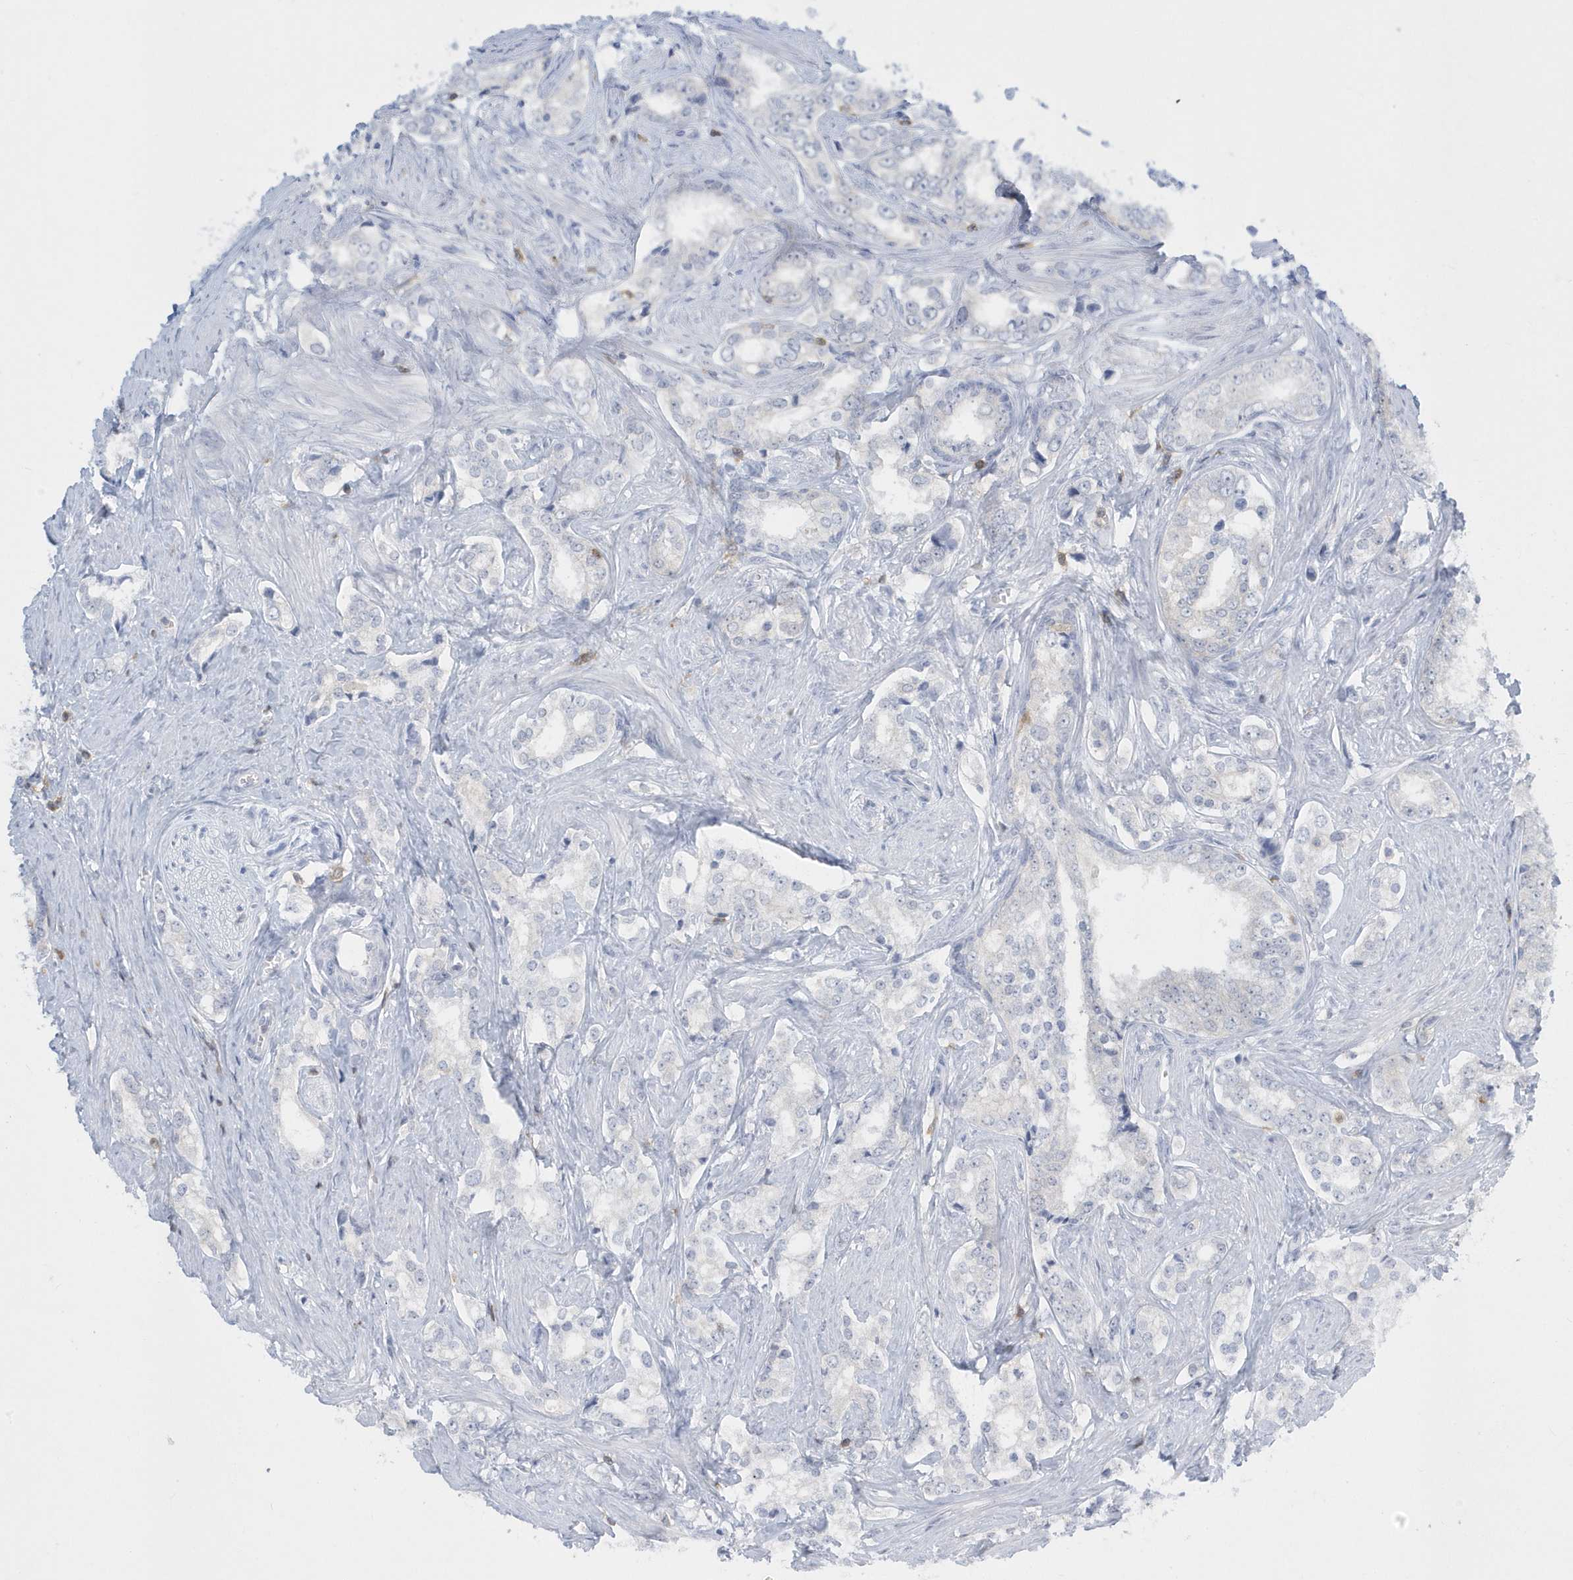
{"staining": {"intensity": "negative", "quantity": "none", "location": "none"}, "tissue": "prostate cancer", "cell_type": "Tumor cells", "image_type": "cancer", "snomed": [{"axis": "morphology", "description": "Adenocarcinoma, High grade"}, {"axis": "topography", "description": "Prostate"}], "caption": "Tumor cells show no significant protein staining in prostate cancer (high-grade adenocarcinoma). The staining was performed using DAB to visualize the protein expression in brown, while the nuclei were stained in blue with hematoxylin (Magnification: 20x).", "gene": "PSD4", "patient": {"sex": "male", "age": 66}}